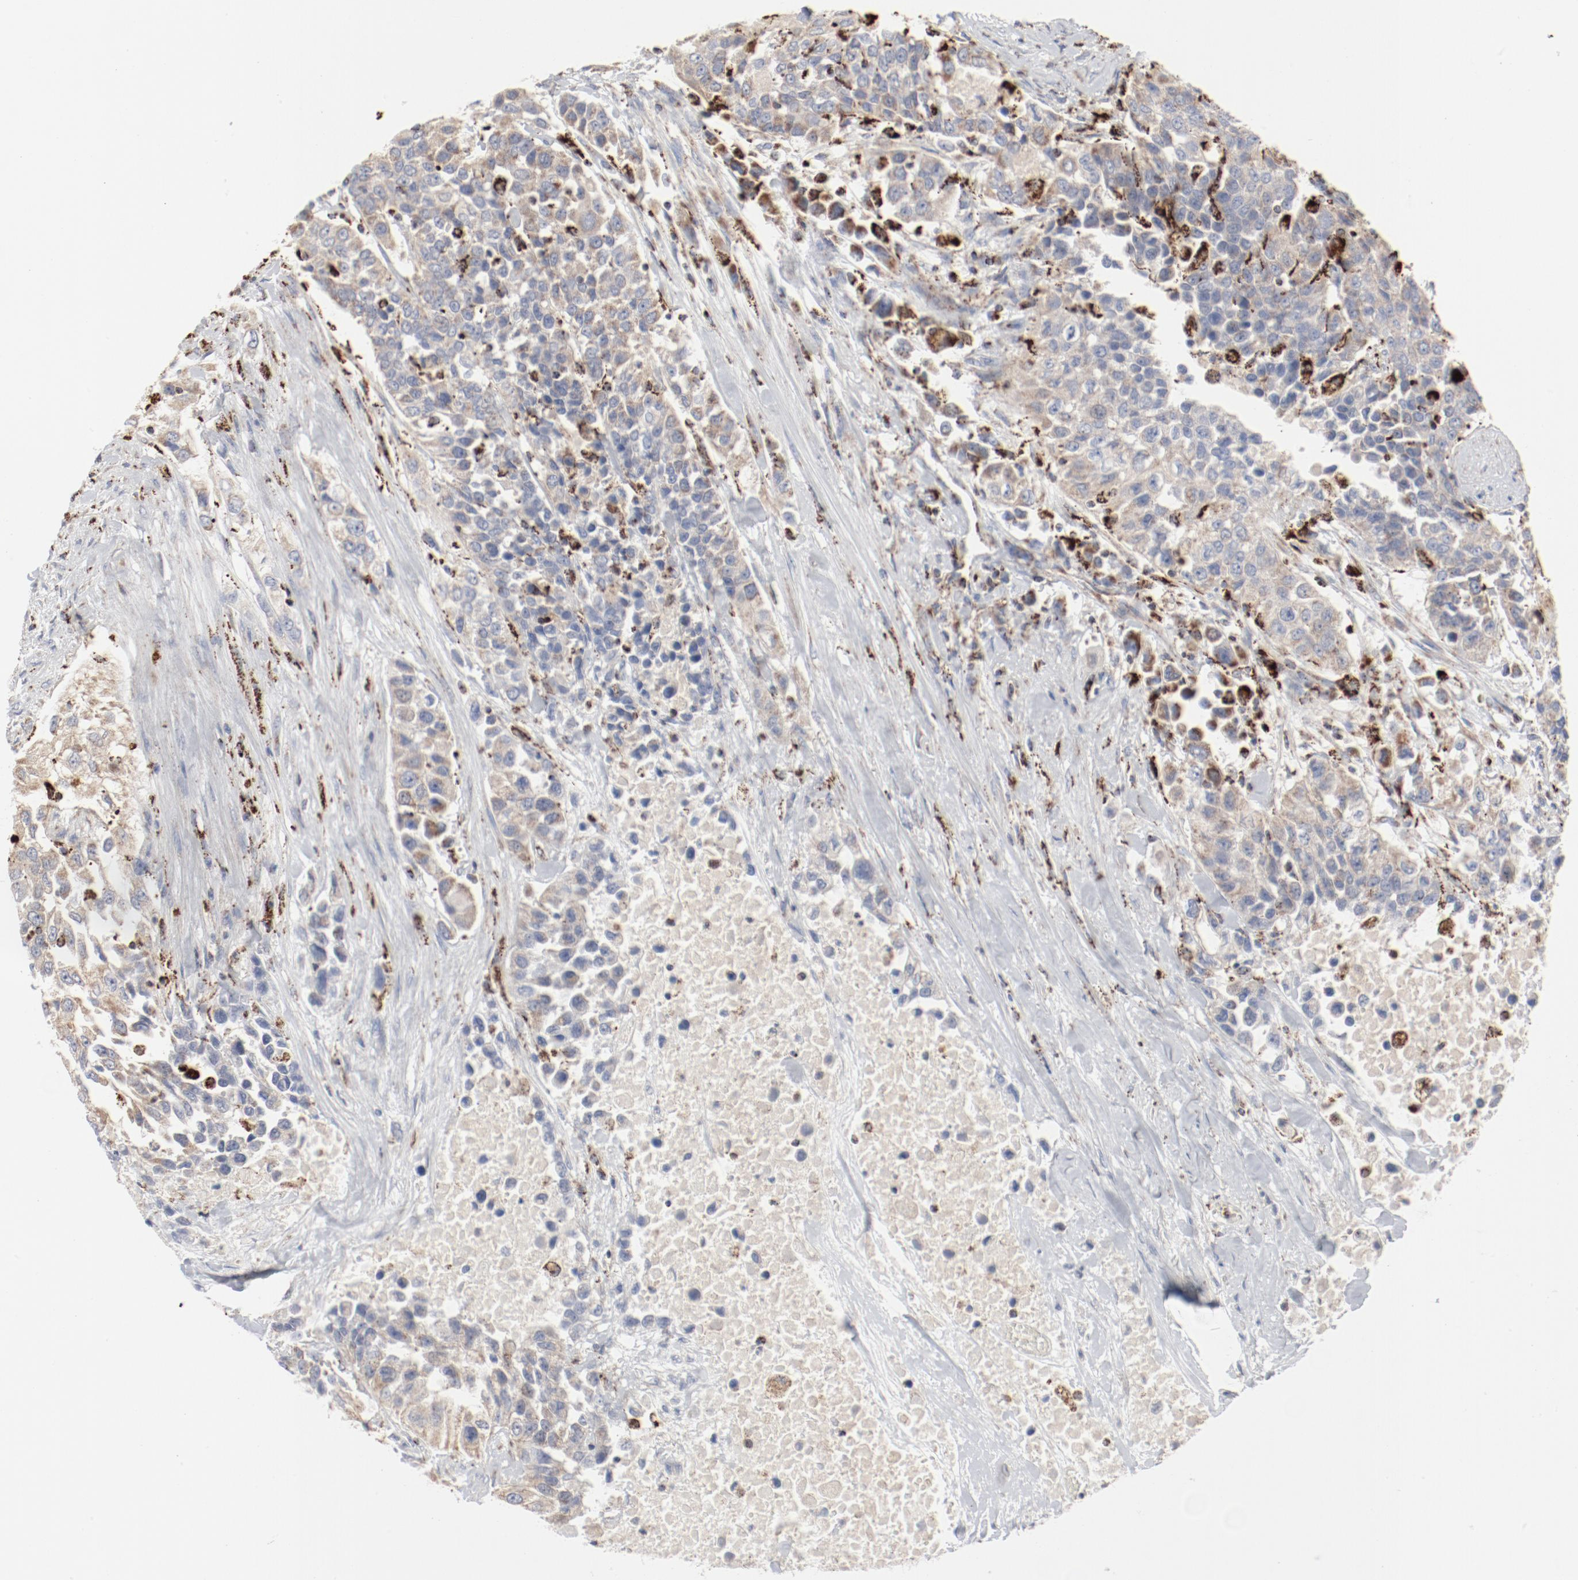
{"staining": {"intensity": "moderate", "quantity": ">75%", "location": "cytoplasmic/membranous"}, "tissue": "urothelial cancer", "cell_type": "Tumor cells", "image_type": "cancer", "snomed": [{"axis": "morphology", "description": "Urothelial carcinoma, High grade"}, {"axis": "topography", "description": "Urinary bladder"}], "caption": "Moderate cytoplasmic/membranous expression is identified in about >75% of tumor cells in urothelial carcinoma (high-grade).", "gene": "SETD3", "patient": {"sex": "female", "age": 80}}